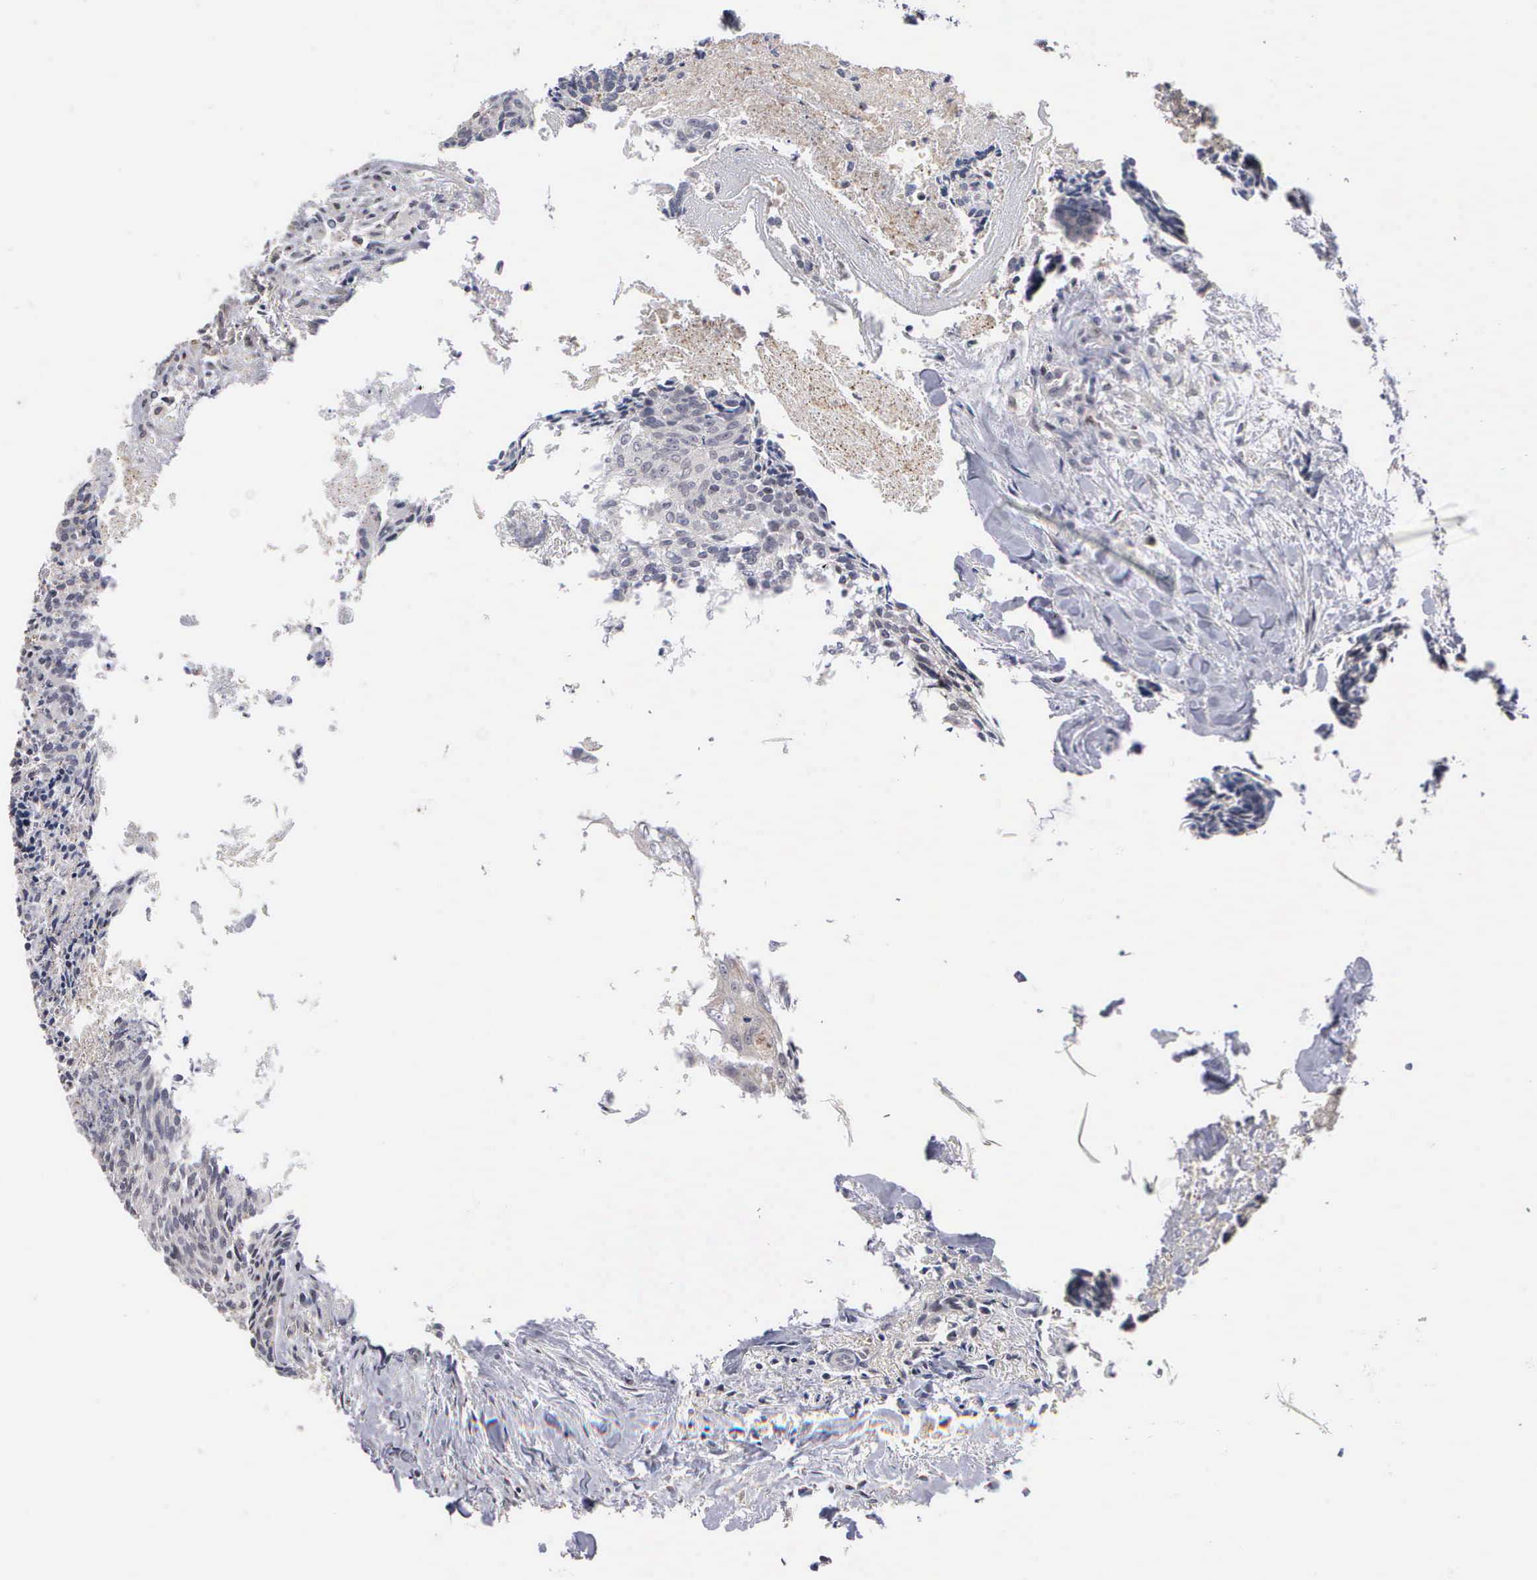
{"staining": {"intensity": "negative", "quantity": "none", "location": "none"}, "tissue": "head and neck cancer", "cell_type": "Tumor cells", "image_type": "cancer", "snomed": [{"axis": "morphology", "description": "Squamous cell carcinoma, NOS"}, {"axis": "topography", "description": "Salivary gland"}, {"axis": "topography", "description": "Head-Neck"}], "caption": "High power microscopy histopathology image of an immunohistochemistry photomicrograph of head and neck squamous cell carcinoma, revealing no significant expression in tumor cells. Nuclei are stained in blue.", "gene": "KDM6A", "patient": {"sex": "male", "age": 70}}